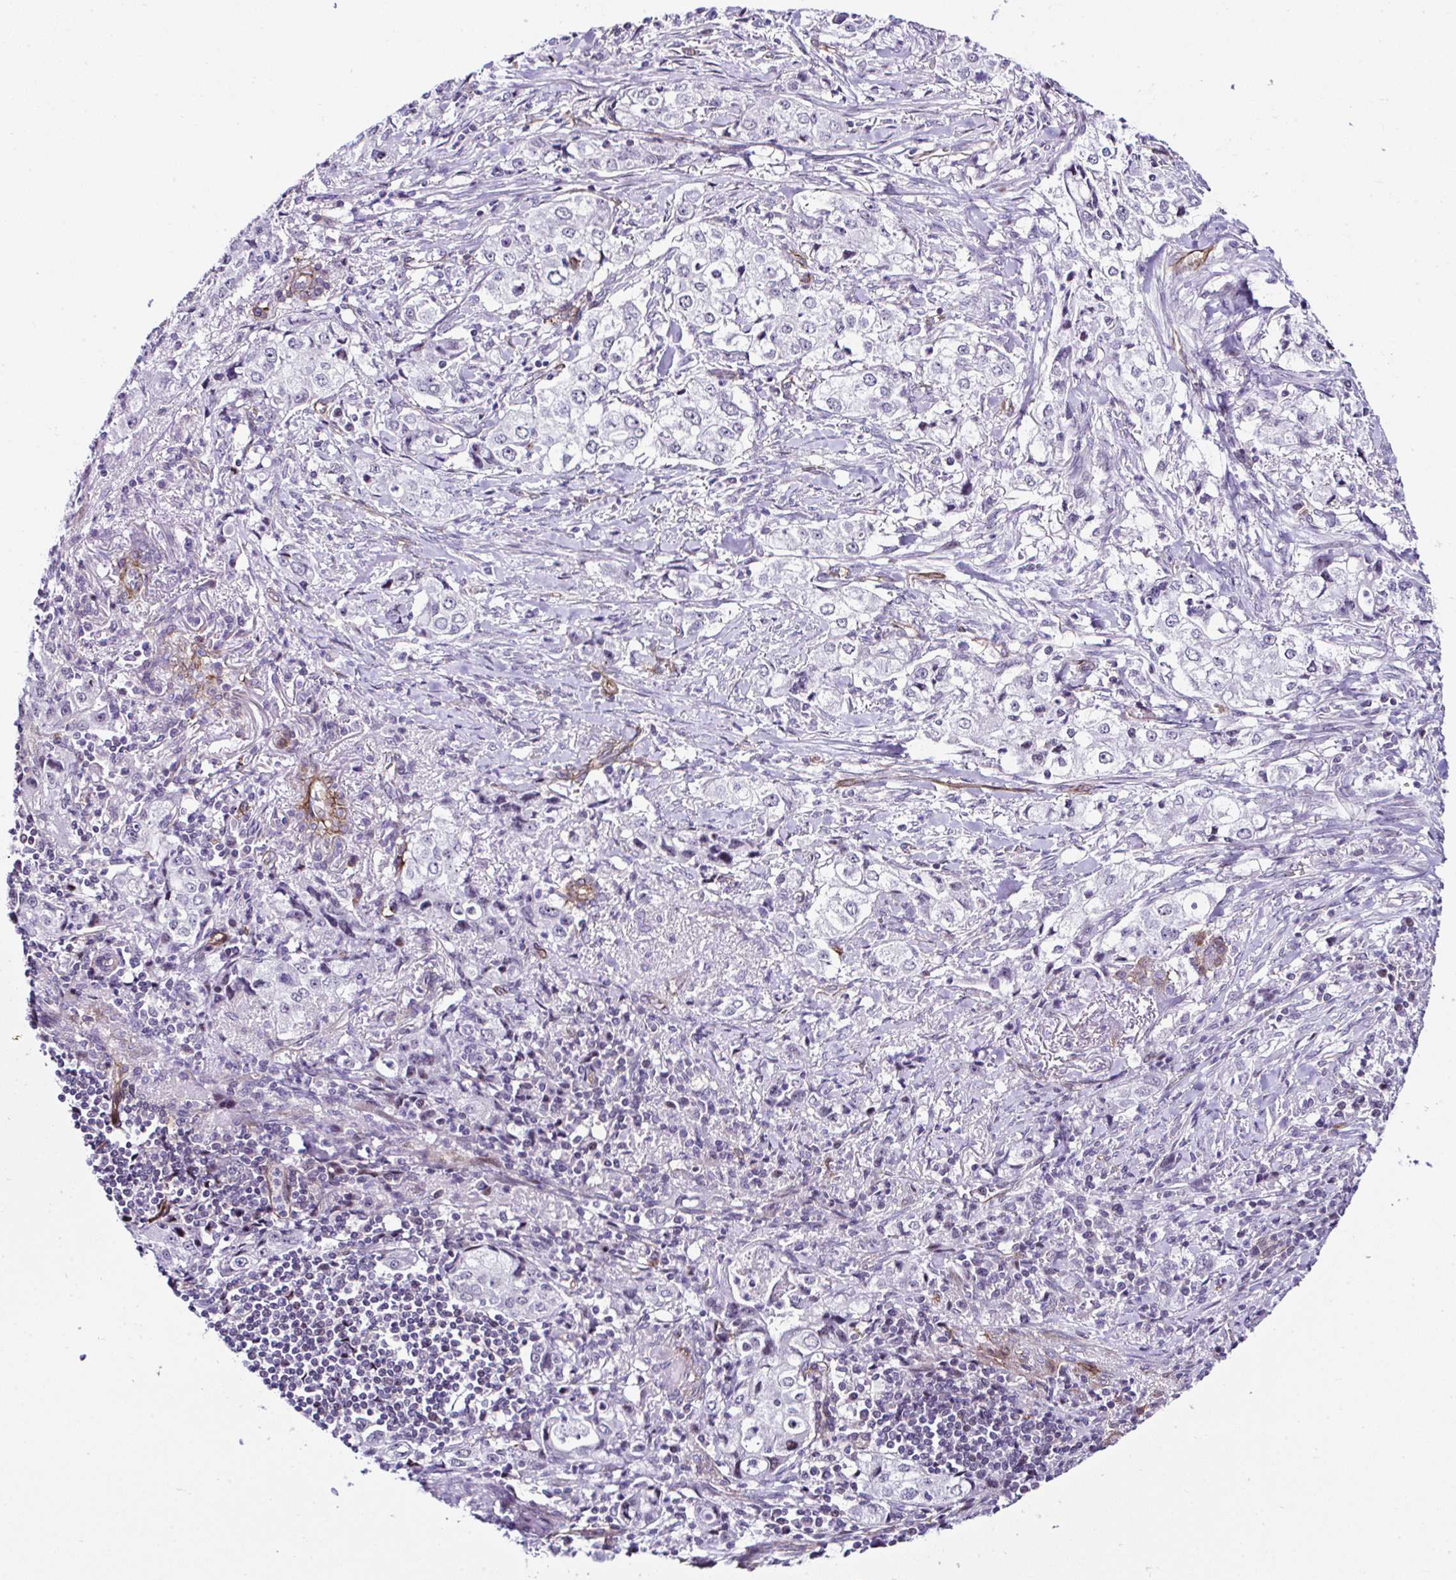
{"staining": {"intensity": "negative", "quantity": "none", "location": "none"}, "tissue": "stomach cancer", "cell_type": "Tumor cells", "image_type": "cancer", "snomed": [{"axis": "morphology", "description": "Adenocarcinoma, NOS"}, {"axis": "topography", "description": "Stomach, upper"}], "caption": "Tumor cells are negative for brown protein staining in stomach cancer.", "gene": "FBXO34", "patient": {"sex": "male", "age": 75}}